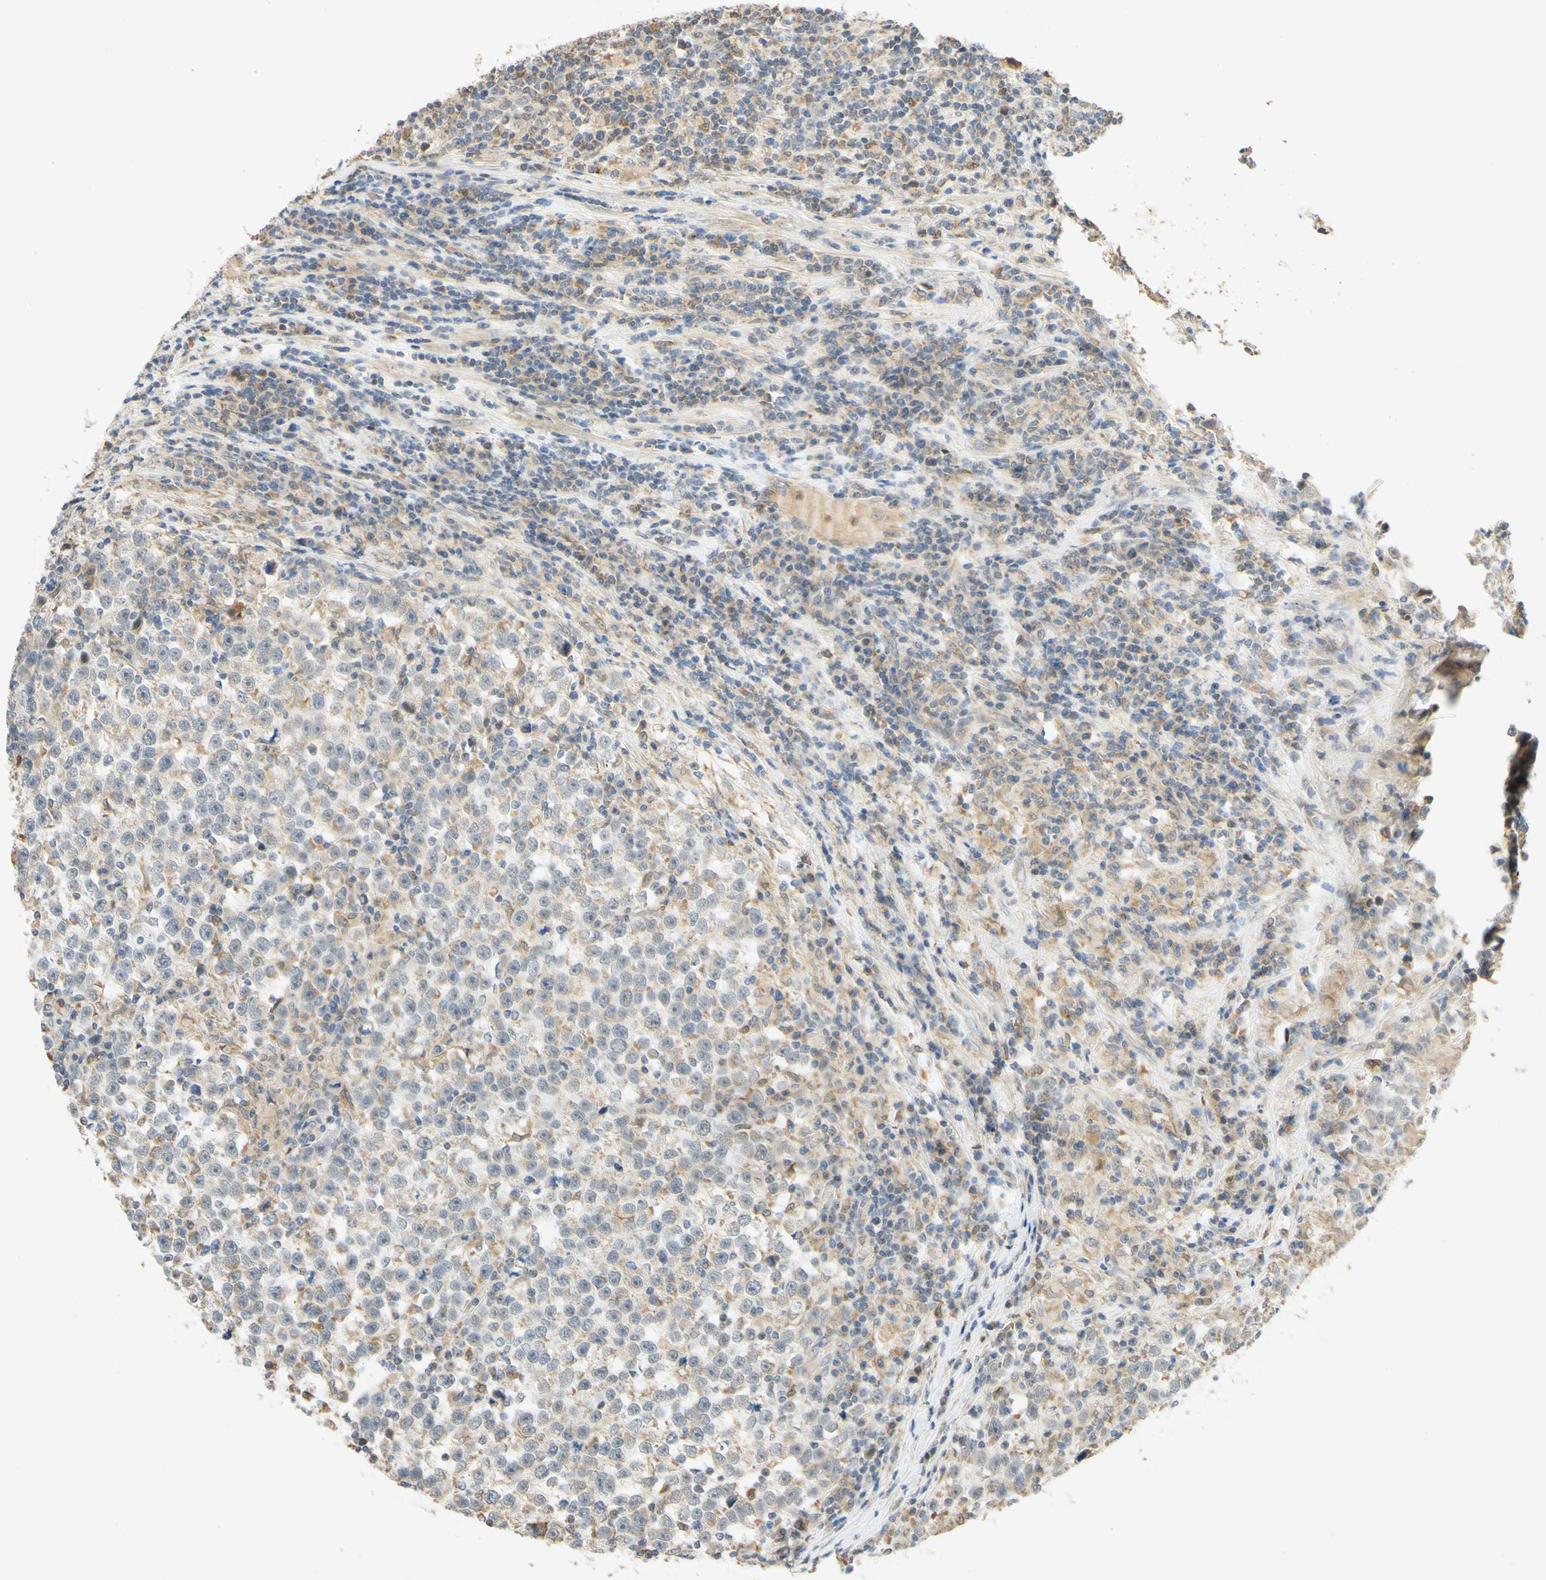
{"staining": {"intensity": "weak", "quantity": "25%-75%", "location": "cytoplasmic/membranous"}, "tissue": "testis cancer", "cell_type": "Tumor cells", "image_type": "cancer", "snomed": [{"axis": "morphology", "description": "Seminoma, NOS"}, {"axis": "topography", "description": "Testis"}], "caption": "A high-resolution image shows immunohistochemistry staining of testis cancer (seminoma), which displays weak cytoplasmic/membranous staining in approximately 25%-75% of tumor cells.", "gene": "GATA1", "patient": {"sex": "male", "age": 43}}